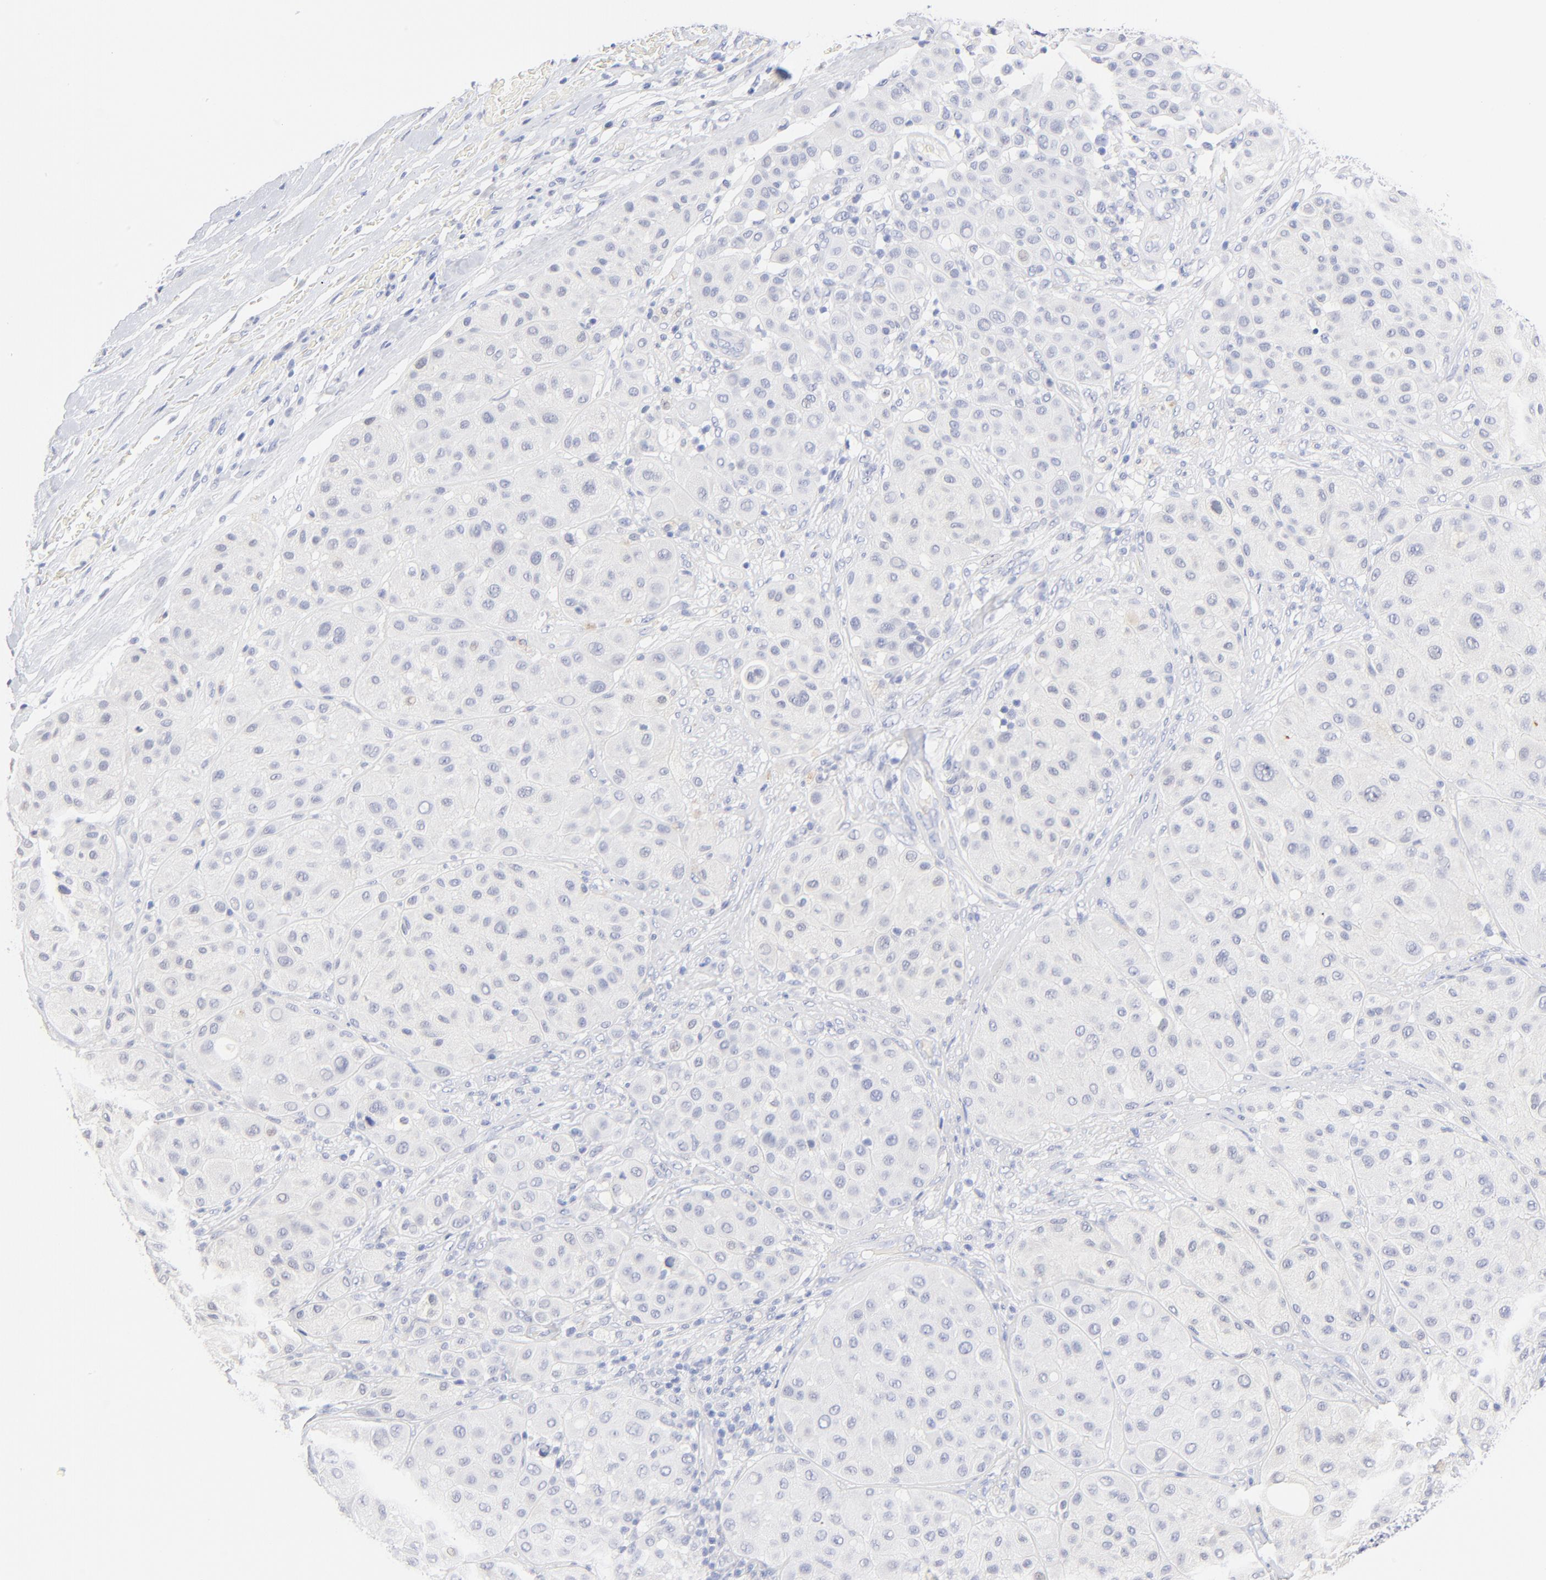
{"staining": {"intensity": "negative", "quantity": "none", "location": "none"}, "tissue": "melanoma", "cell_type": "Tumor cells", "image_type": "cancer", "snomed": [{"axis": "morphology", "description": "Normal tissue, NOS"}, {"axis": "morphology", "description": "Malignant melanoma, Metastatic site"}, {"axis": "topography", "description": "Skin"}], "caption": "An image of malignant melanoma (metastatic site) stained for a protein reveals no brown staining in tumor cells.", "gene": "SULT4A1", "patient": {"sex": "male", "age": 41}}